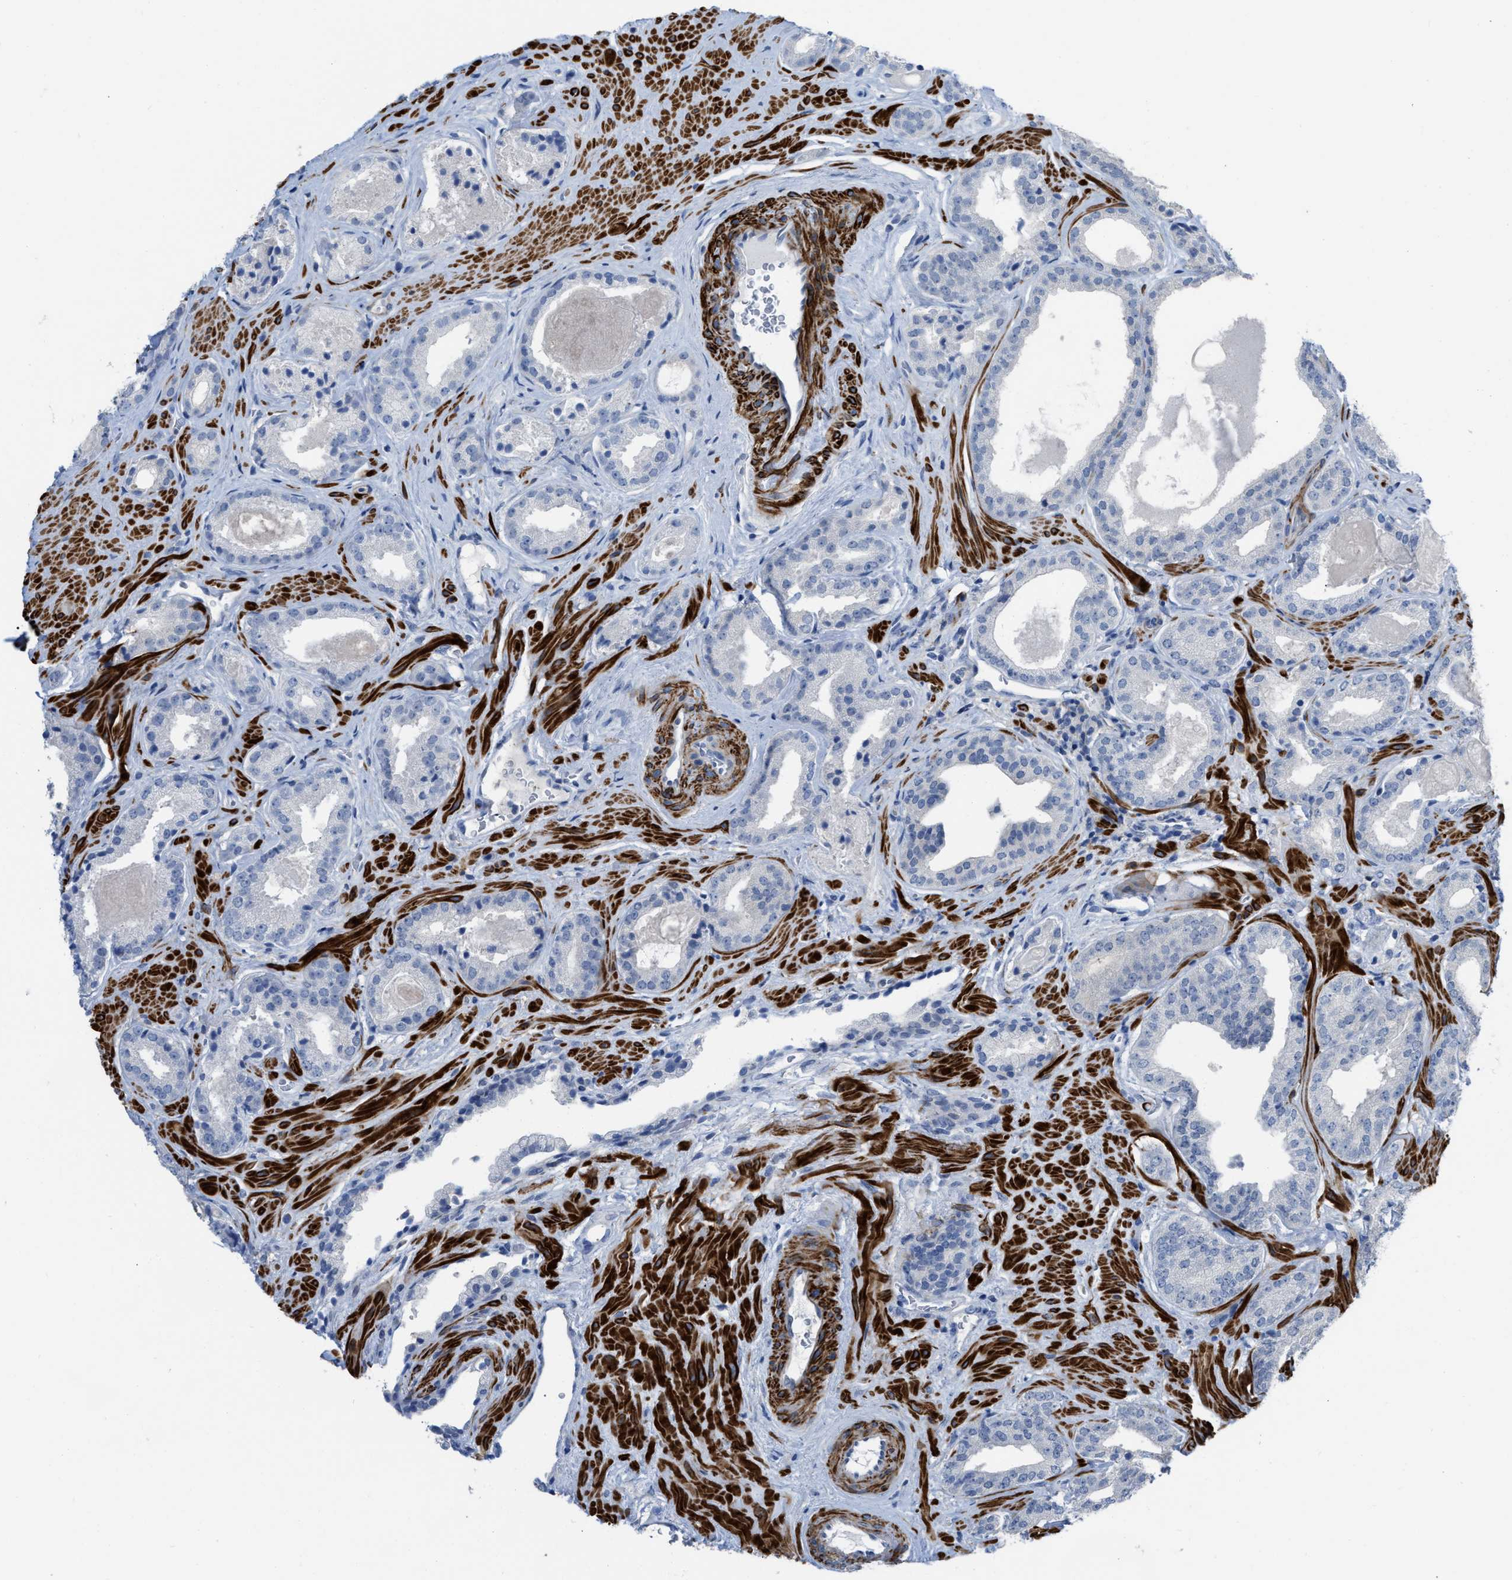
{"staining": {"intensity": "negative", "quantity": "none", "location": "none"}, "tissue": "prostate cancer", "cell_type": "Tumor cells", "image_type": "cancer", "snomed": [{"axis": "morphology", "description": "Adenocarcinoma, Low grade"}, {"axis": "topography", "description": "Prostate"}], "caption": "Photomicrograph shows no protein staining in tumor cells of prostate cancer tissue. (Brightfield microscopy of DAB immunohistochemistry at high magnification).", "gene": "PRMT2", "patient": {"sex": "male", "age": 71}}